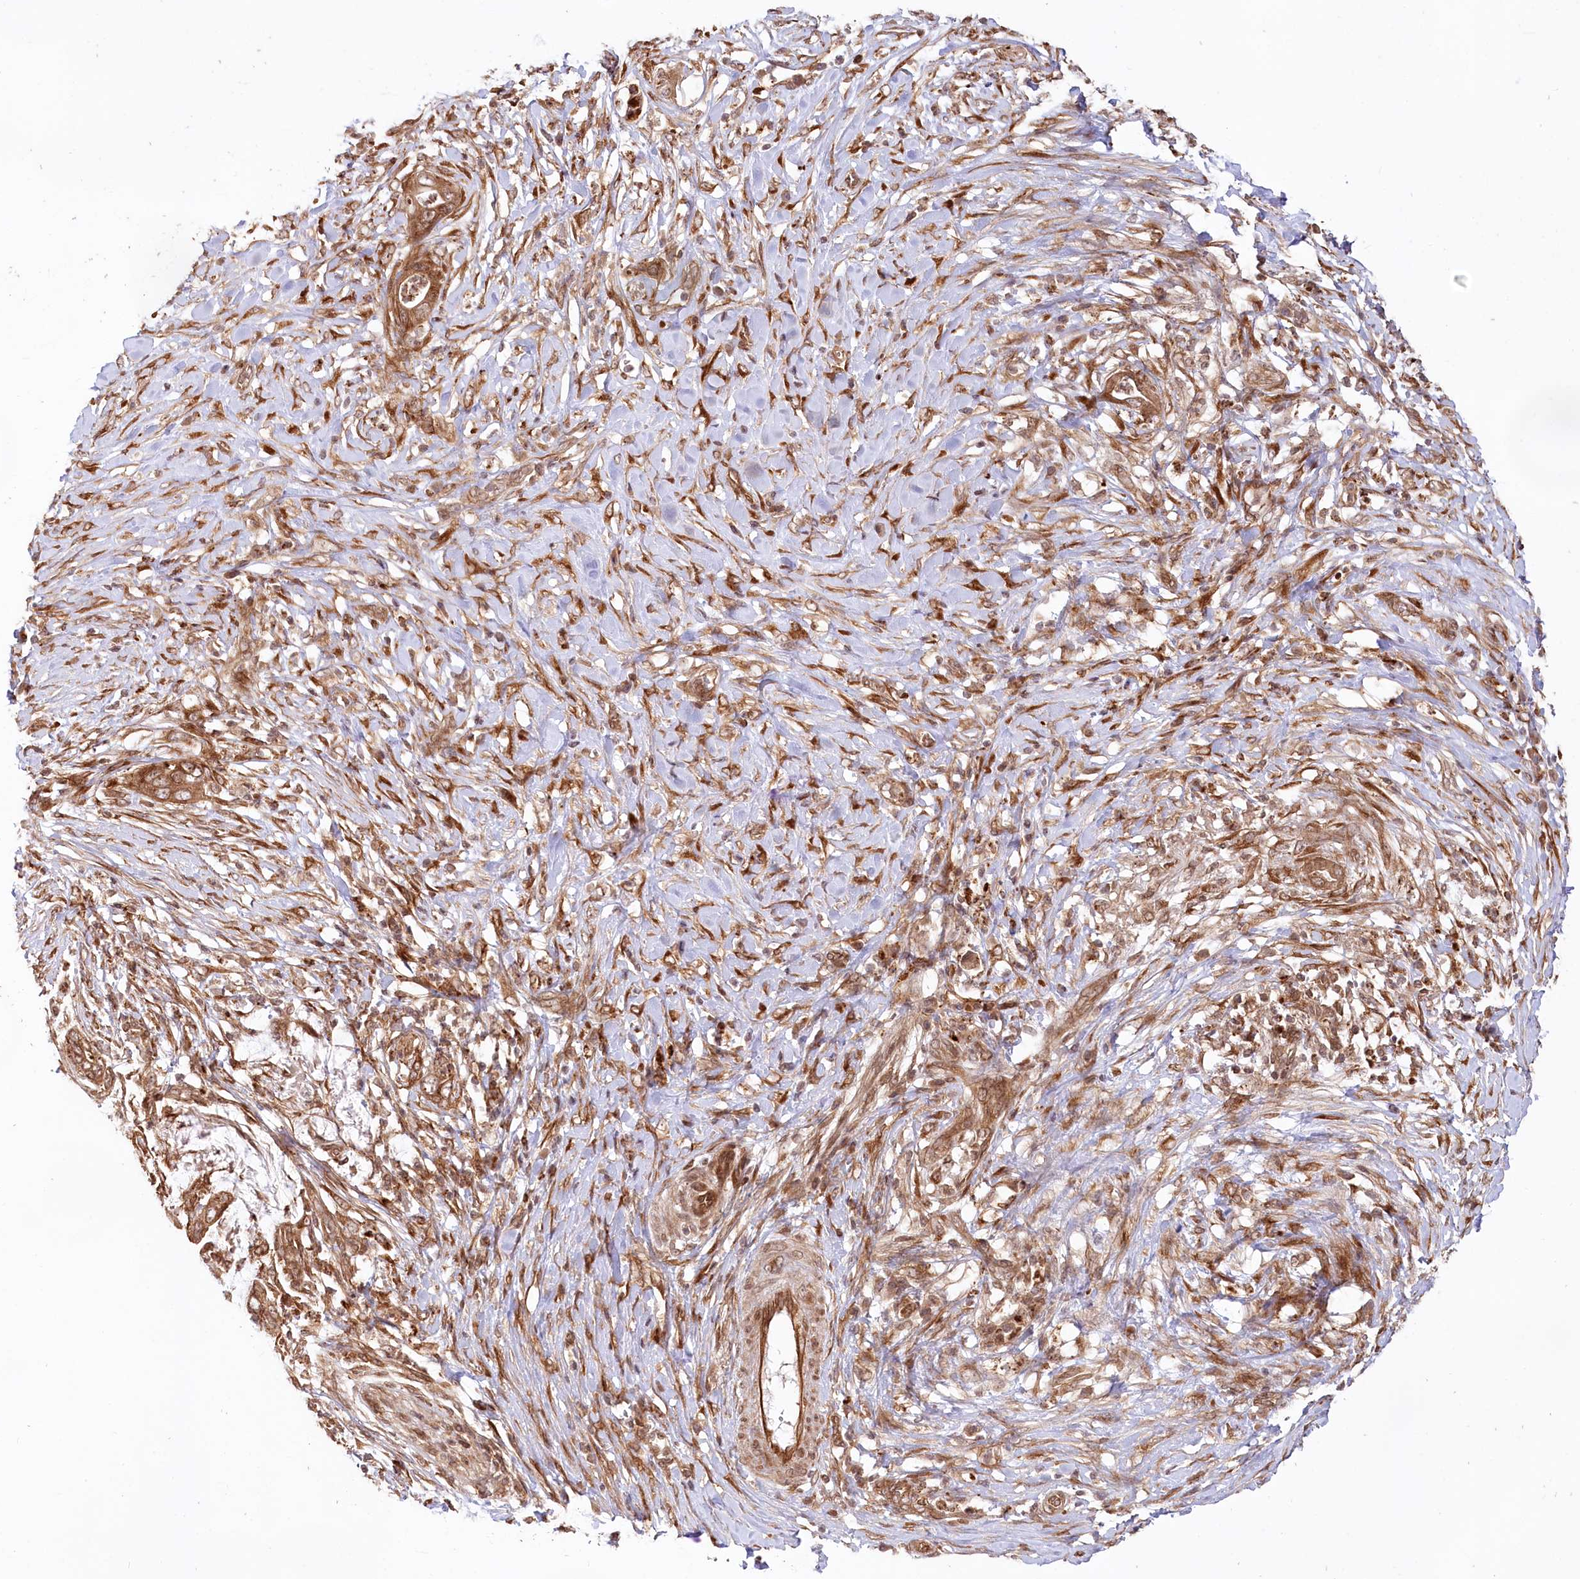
{"staining": {"intensity": "strong", "quantity": ">75%", "location": "cytoplasmic/membranous"}, "tissue": "pancreatic cancer", "cell_type": "Tumor cells", "image_type": "cancer", "snomed": [{"axis": "morphology", "description": "Adenocarcinoma, NOS"}, {"axis": "topography", "description": "Pancreas"}], "caption": "Strong cytoplasmic/membranous positivity is appreciated in approximately >75% of tumor cells in pancreatic cancer. The staining is performed using DAB (3,3'-diaminobenzidine) brown chromogen to label protein expression. The nuclei are counter-stained blue using hematoxylin.", "gene": "CEP70", "patient": {"sex": "male", "age": 75}}